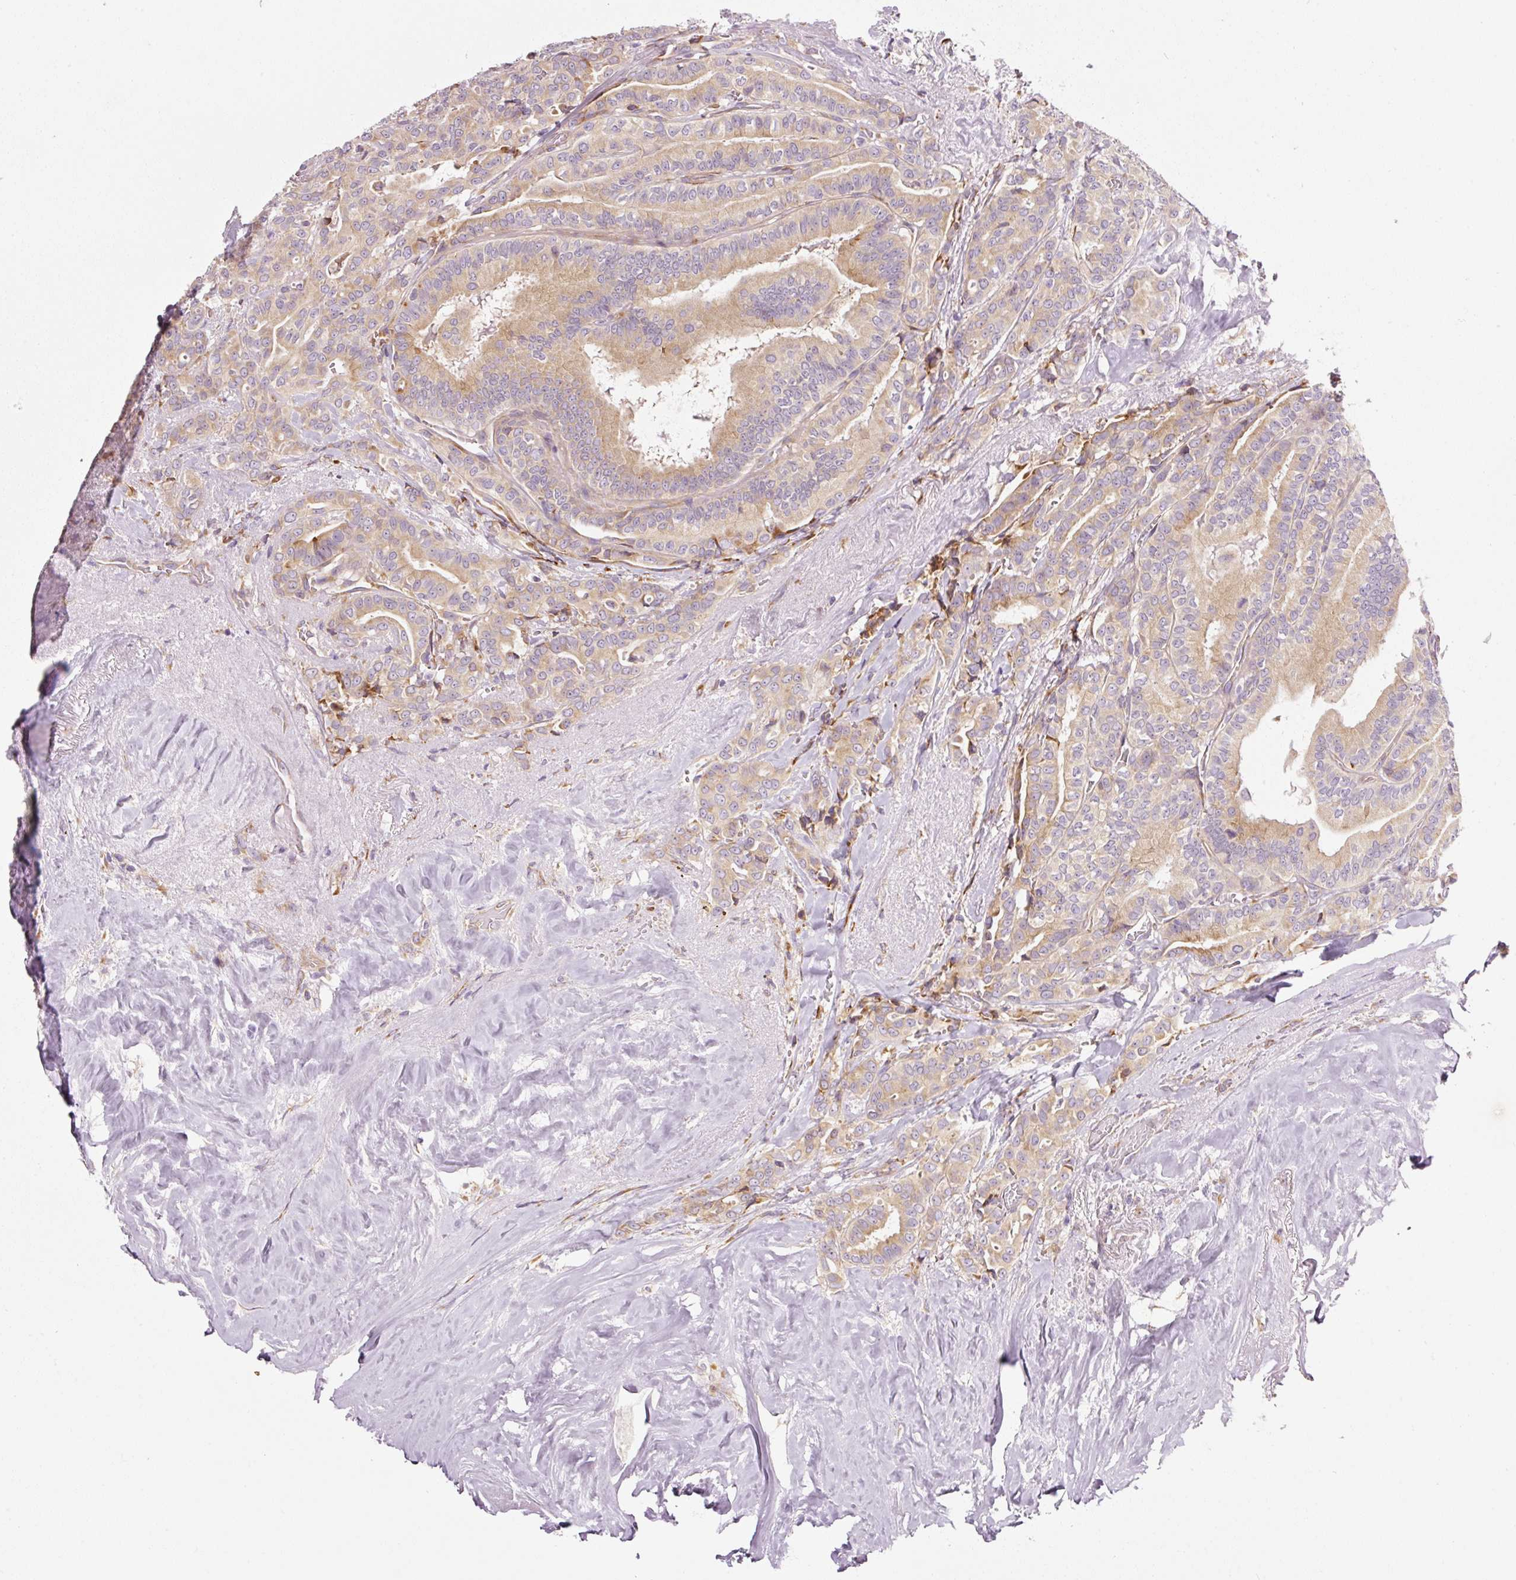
{"staining": {"intensity": "moderate", "quantity": ">75%", "location": "cytoplasmic/membranous"}, "tissue": "thyroid cancer", "cell_type": "Tumor cells", "image_type": "cancer", "snomed": [{"axis": "morphology", "description": "Papillary adenocarcinoma, NOS"}, {"axis": "topography", "description": "Thyroid gland"}], "caption": "Tumor cells demonstrate medium levels of moderate cytoplasmic/membranous positivity in about >75% of cells in human thyroid papillary adenocarcinoma.", "gene": "RPL10A", "patient": {"sex": "male", "age": 61}}